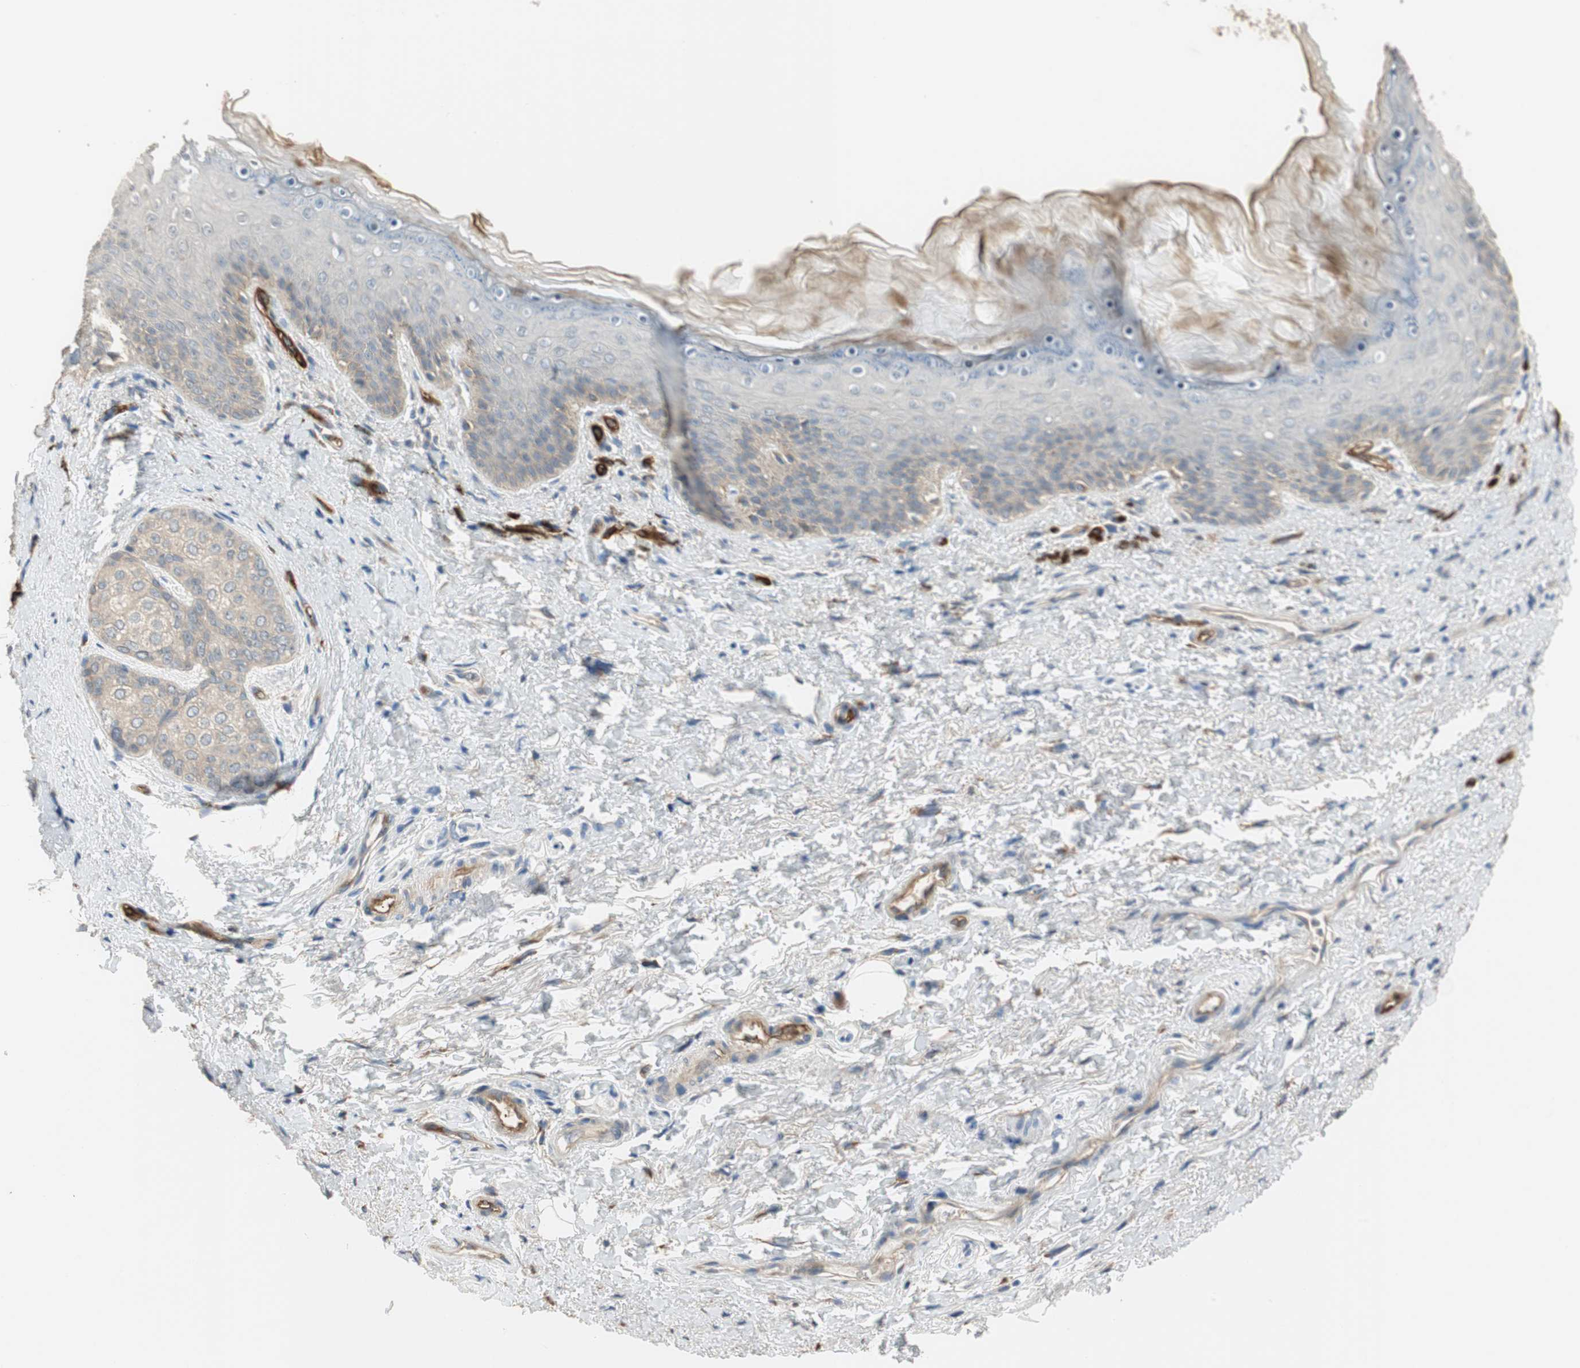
{"staining": {"intensity": "weak", "quantity": "<25%", "location": "cytoplasmic/membranous"}, "tissue": "skin", "cell_type": "Epidermal cells", "image_type": "normal", "snomed": [{"axis": "morphology", "description": "Normal tissue, NOS"}, {"axis": "topography", "description": "Anal"}], "caption": "Epidermal cells show no significant positivity in unremarkable skin. Nuclei are stained in blue.", "gene": "ALPL", "patient": {"sex": "female", "age": 46}}